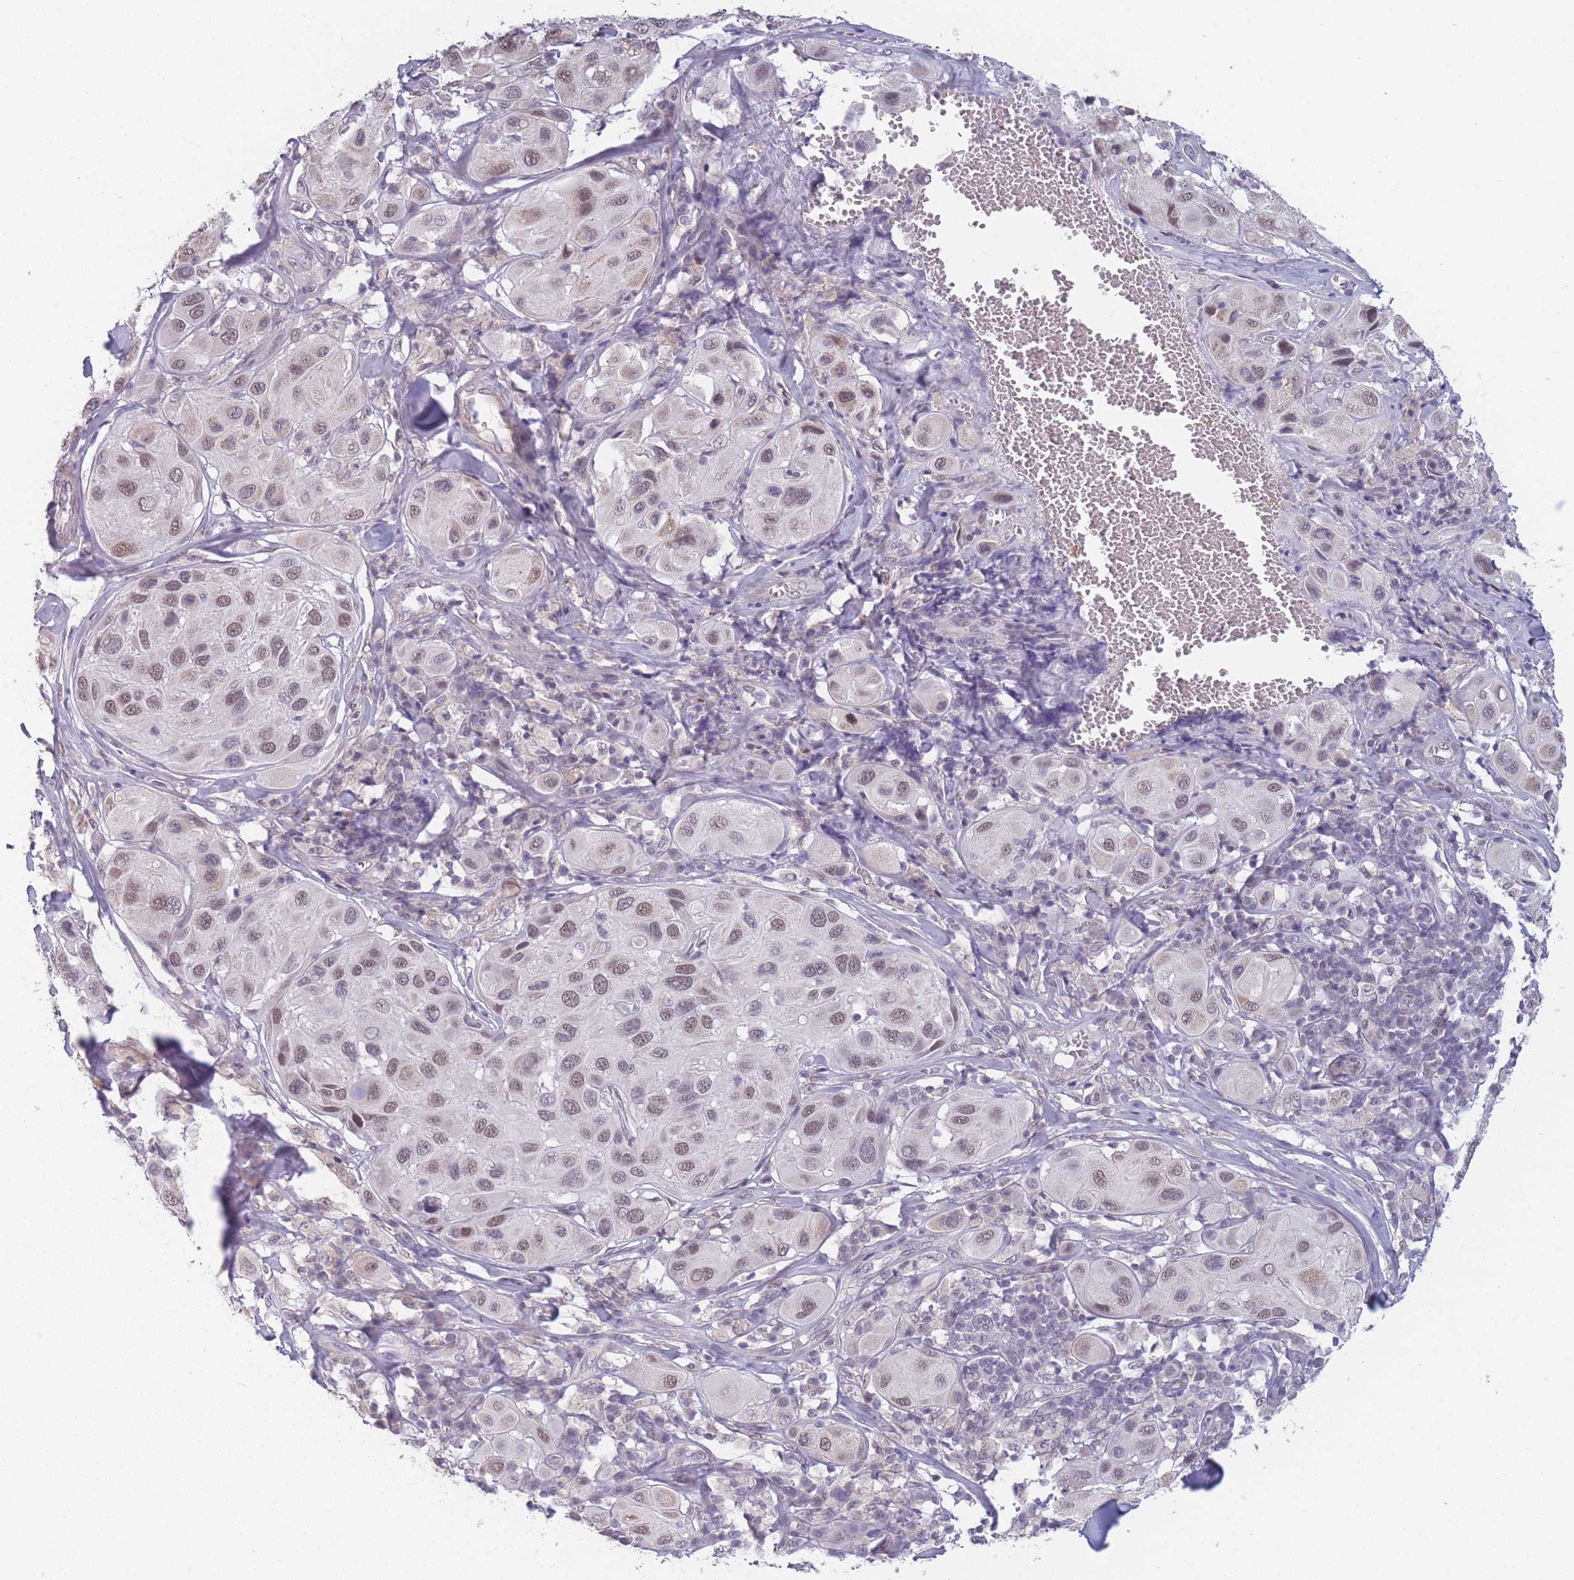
{"staining": {"intensity": "moderate", "quantity": "25%-75%", "location": "nuclear"}, "tissue": "melanoma", "cell_type": "Tumor cells", "image_type": "cancer", "snomed": [{"axis": "morphology", "description": "Malignant melanoma, Metastatic site"}, {"axis": "topography", "description": "Skin"}], "caption": "Immunohistochemistry (IHC) of melanoma displays medium levels of moderate nuclear staining in approximately 25%-75% of tumor cells.", "gene": "SIN3B", "patient": {"sex": "male", "age": 41}}